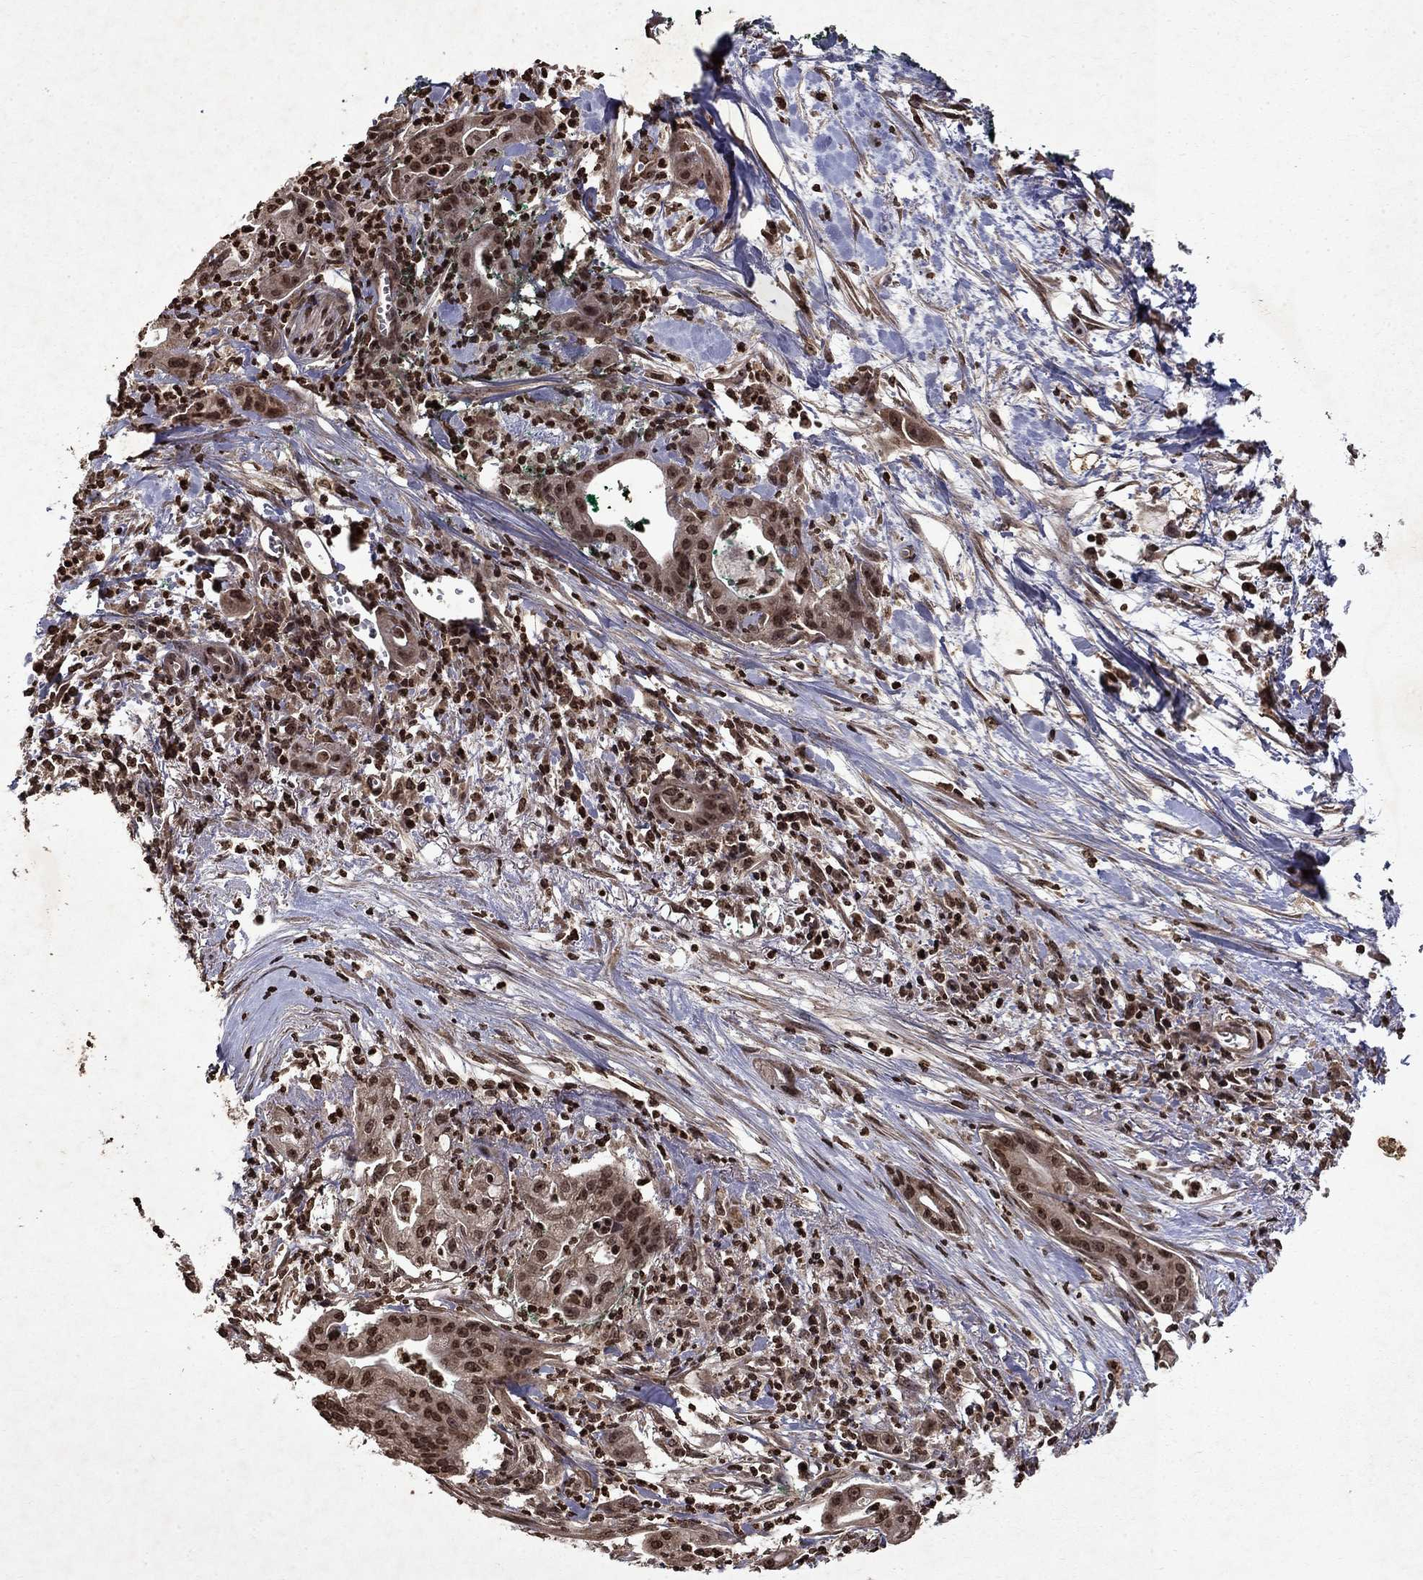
{"staining": {"intensity": "moderate", "quantity": "<25%", "location": "cytoplasmic/membranous,nuclear"}, "tissue": "pancreatic cancer", "cell_type": "Tumor cells", "image_type": "cancer", "snomed": [{"axis": "morphology", "description": "Normal tissue, NOS"}, {"axis": "morphology", "description": "Adenocarcinoma, NOS"}, {"axis": "topography", "description": "Lymph node"}, {"axis": "topography", "description": "Pancreas"}], "caption": "Tumor cells demonstrate low levels of moderate cytoplasmic/membranous and nuclear positivity in about <25% of cells in pancreatic adenocarcinoma. (Stains: DAB (3,3'-diaminobenzidine) in brown, nuclei in blue, Microscopy: brightfield microscopy at high magnification).", "gene": "PIN4", "patient": {"sex": "female", "age": 58}}